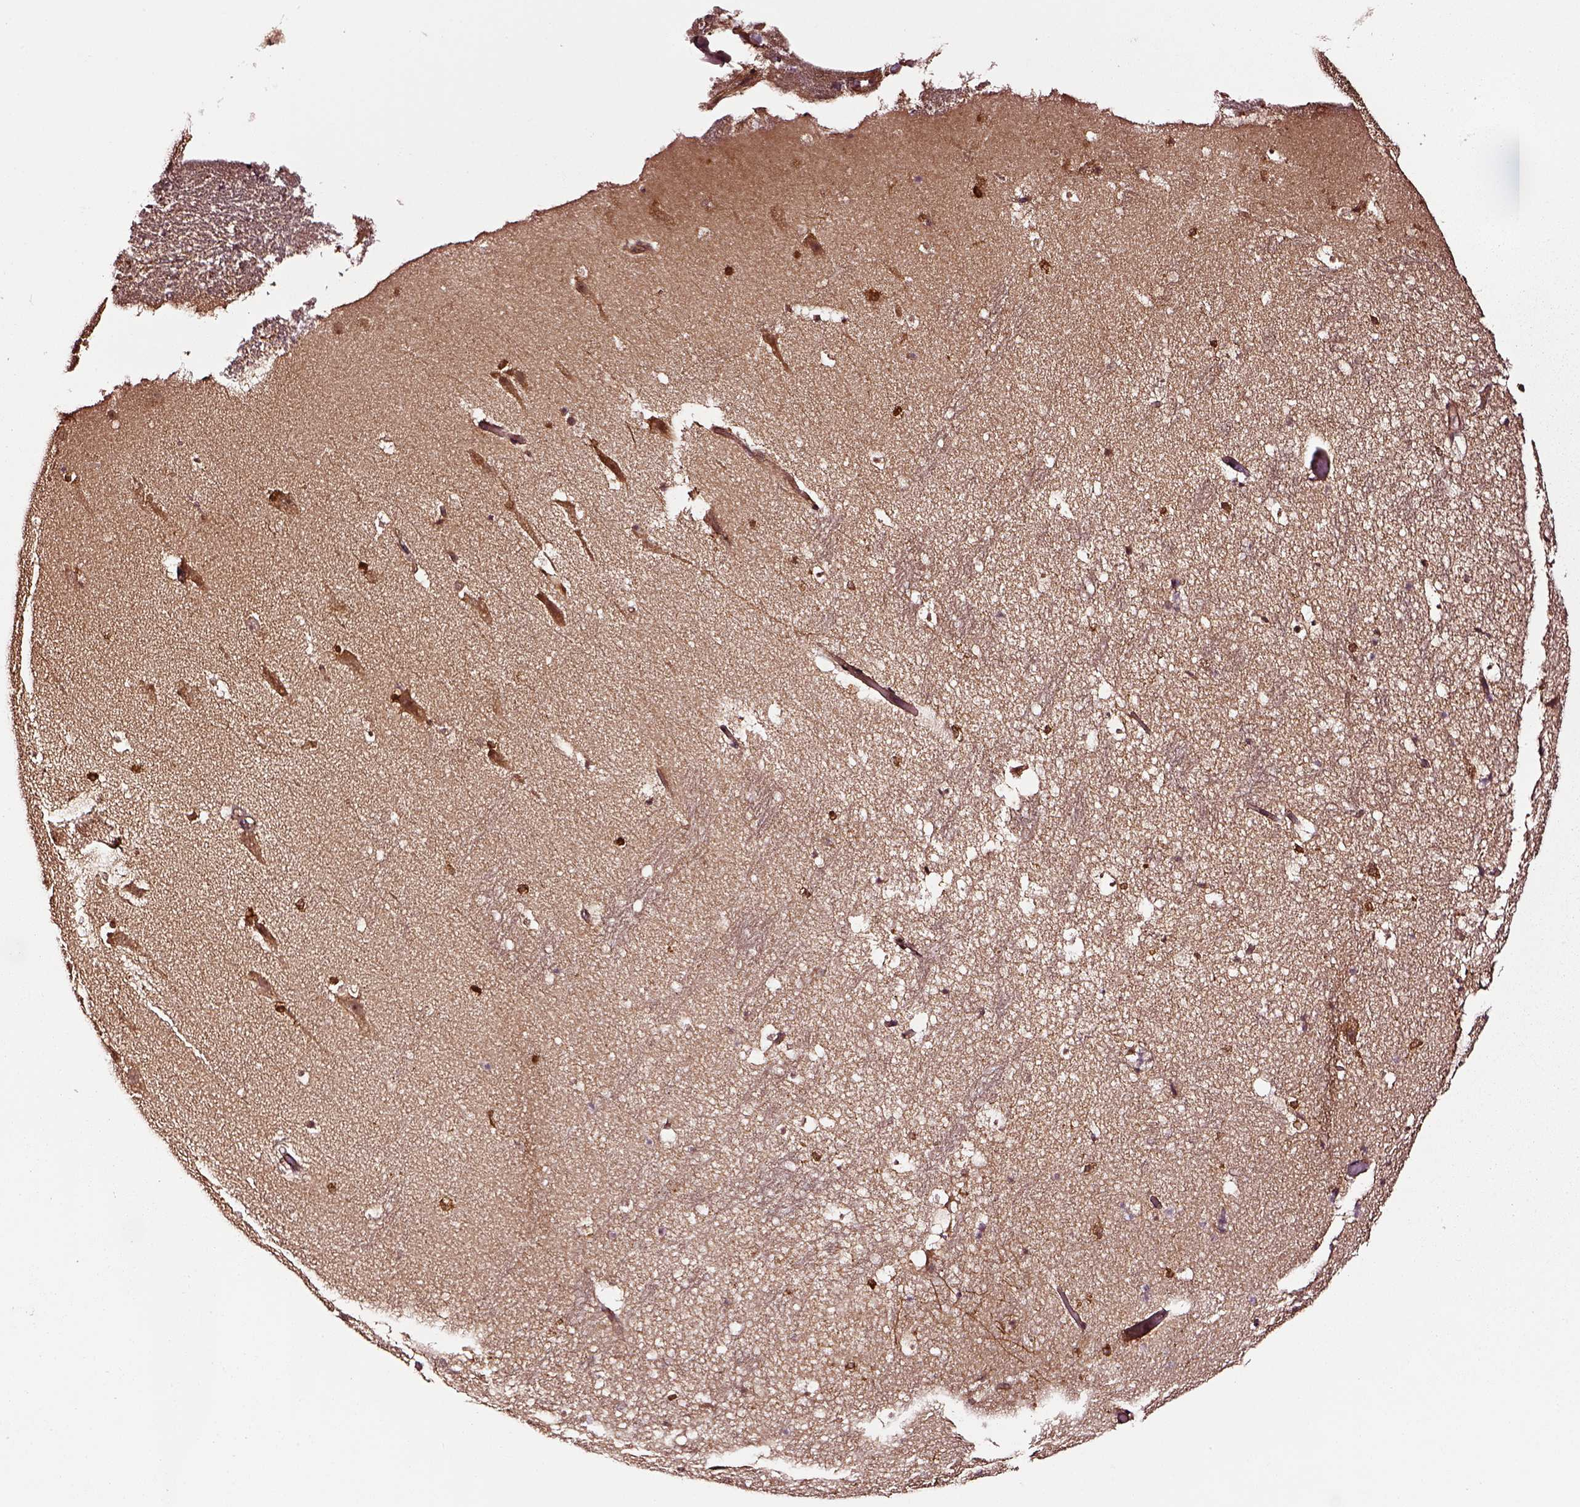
{"staining": {"intensity": "strong", "quantity": ">75%", "location": "cytoplasmic/membranous"}, "tissue": "hippocampus", "cell_type": "Glial cells", "image_type": "normal", "snomed": [{"axis": "morphology", "description": "Normal tissue, NOS"}, {"axis": "topography", "description": "Hippocampus"}], "caption": "Immunohistochemistry (IHC) image of unremarkable hippocampus stained for a protein (brown), which exhibits high levels of strong cytoplasmic/membranous expression in approximately >75% of glial cells.", "gene": "RASSF5", "patient": {"sex": "male", "age": 26}}